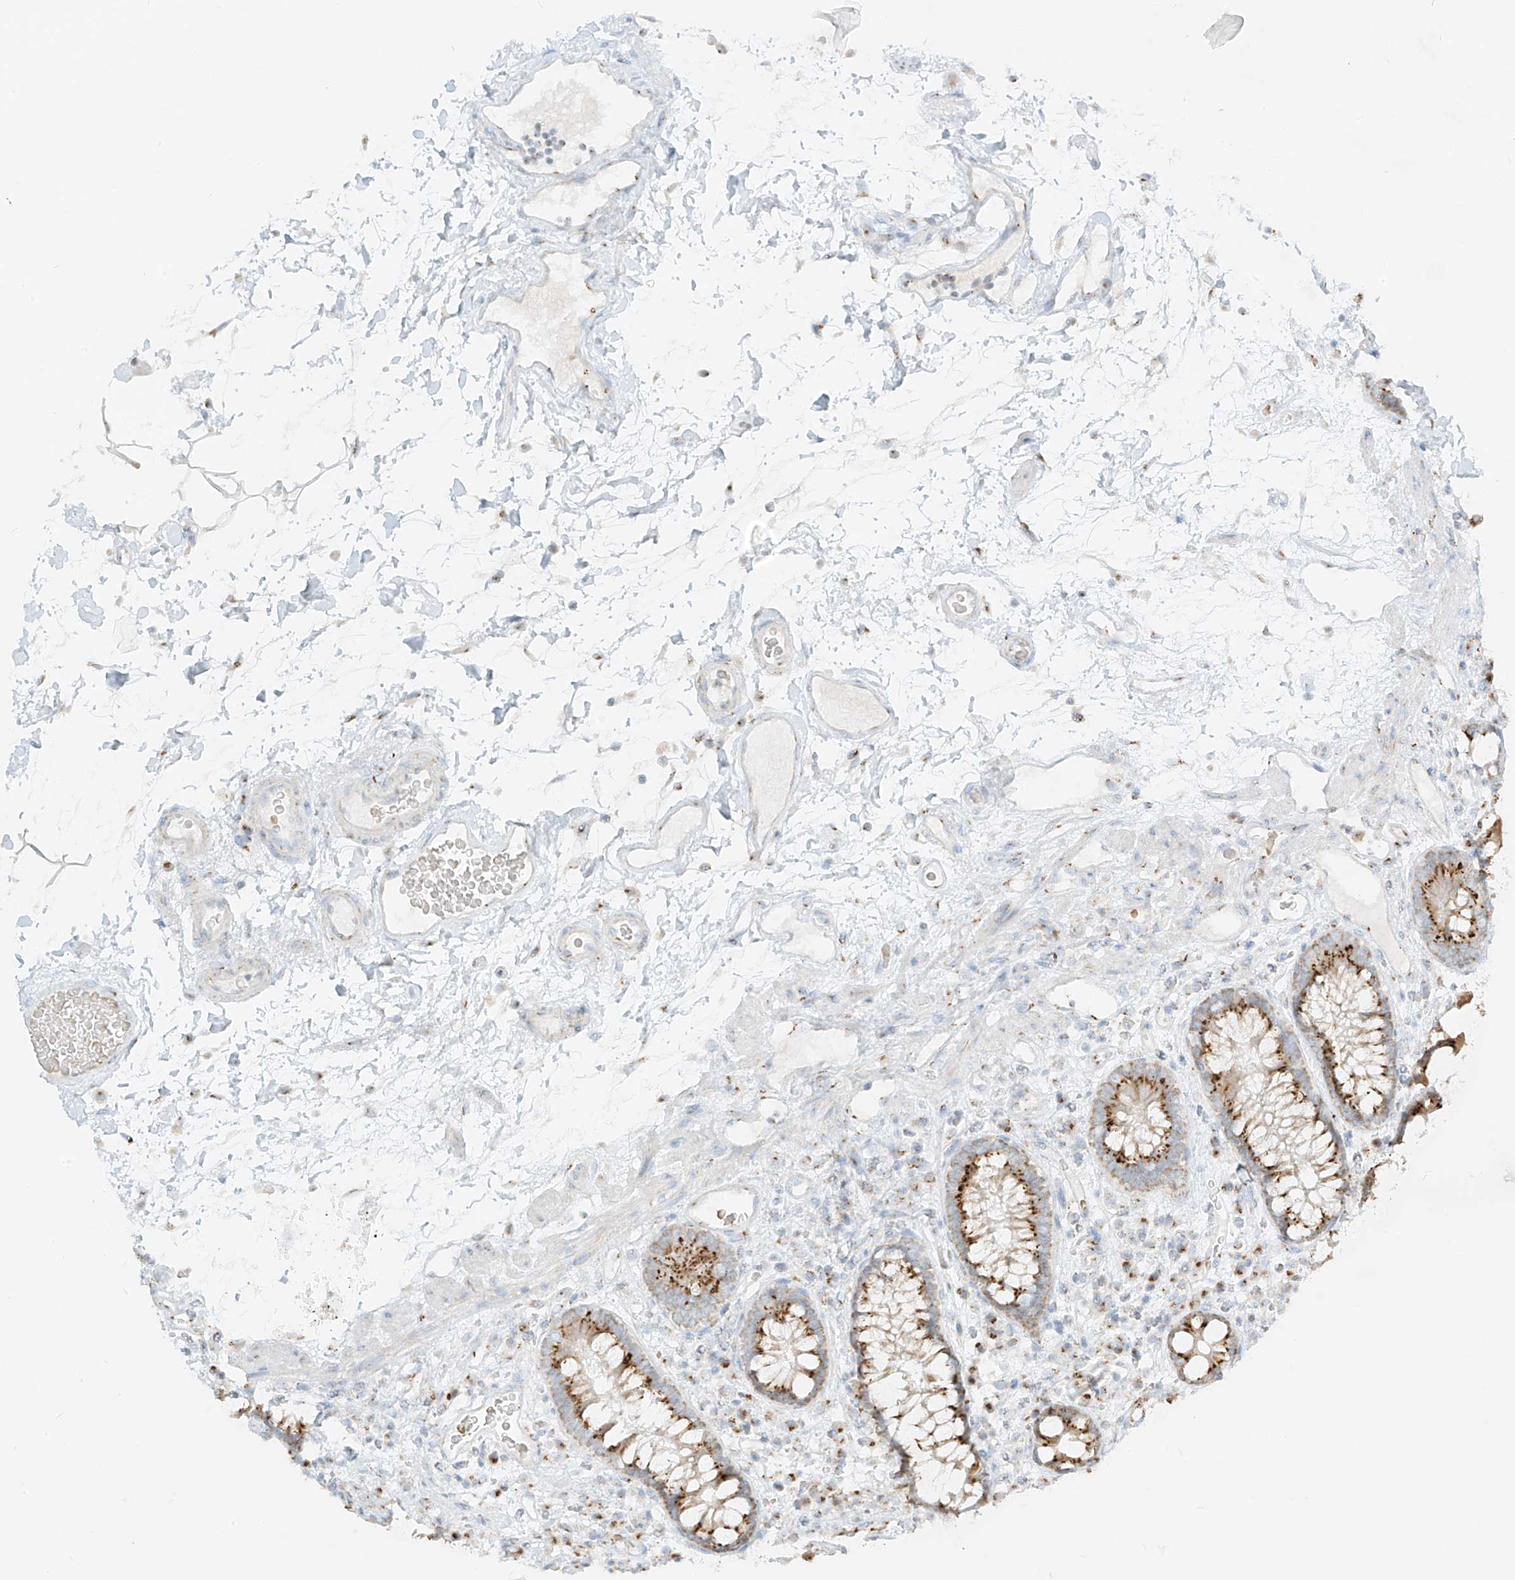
{"staining": {"intensity": "weak", "quantity": "25%-75%", "location": "cytoplasmic/membranous"}, "tissue": "colon", "cell_type": "Endothelial cells", "image_type": "normal", "snomed": [{"axis": "morphology", "description": "Normal tissue, NOS"}, {"axis": "topography", "description": "Colon"}], "caption": "Human colon stained for a protein (brown) displays weak cytoplasmic/membranous positive staining in about 25%-75% of endothelial cells.", "gene": "TMEM87B", "patient": {"sex": "female", "age": 79}}